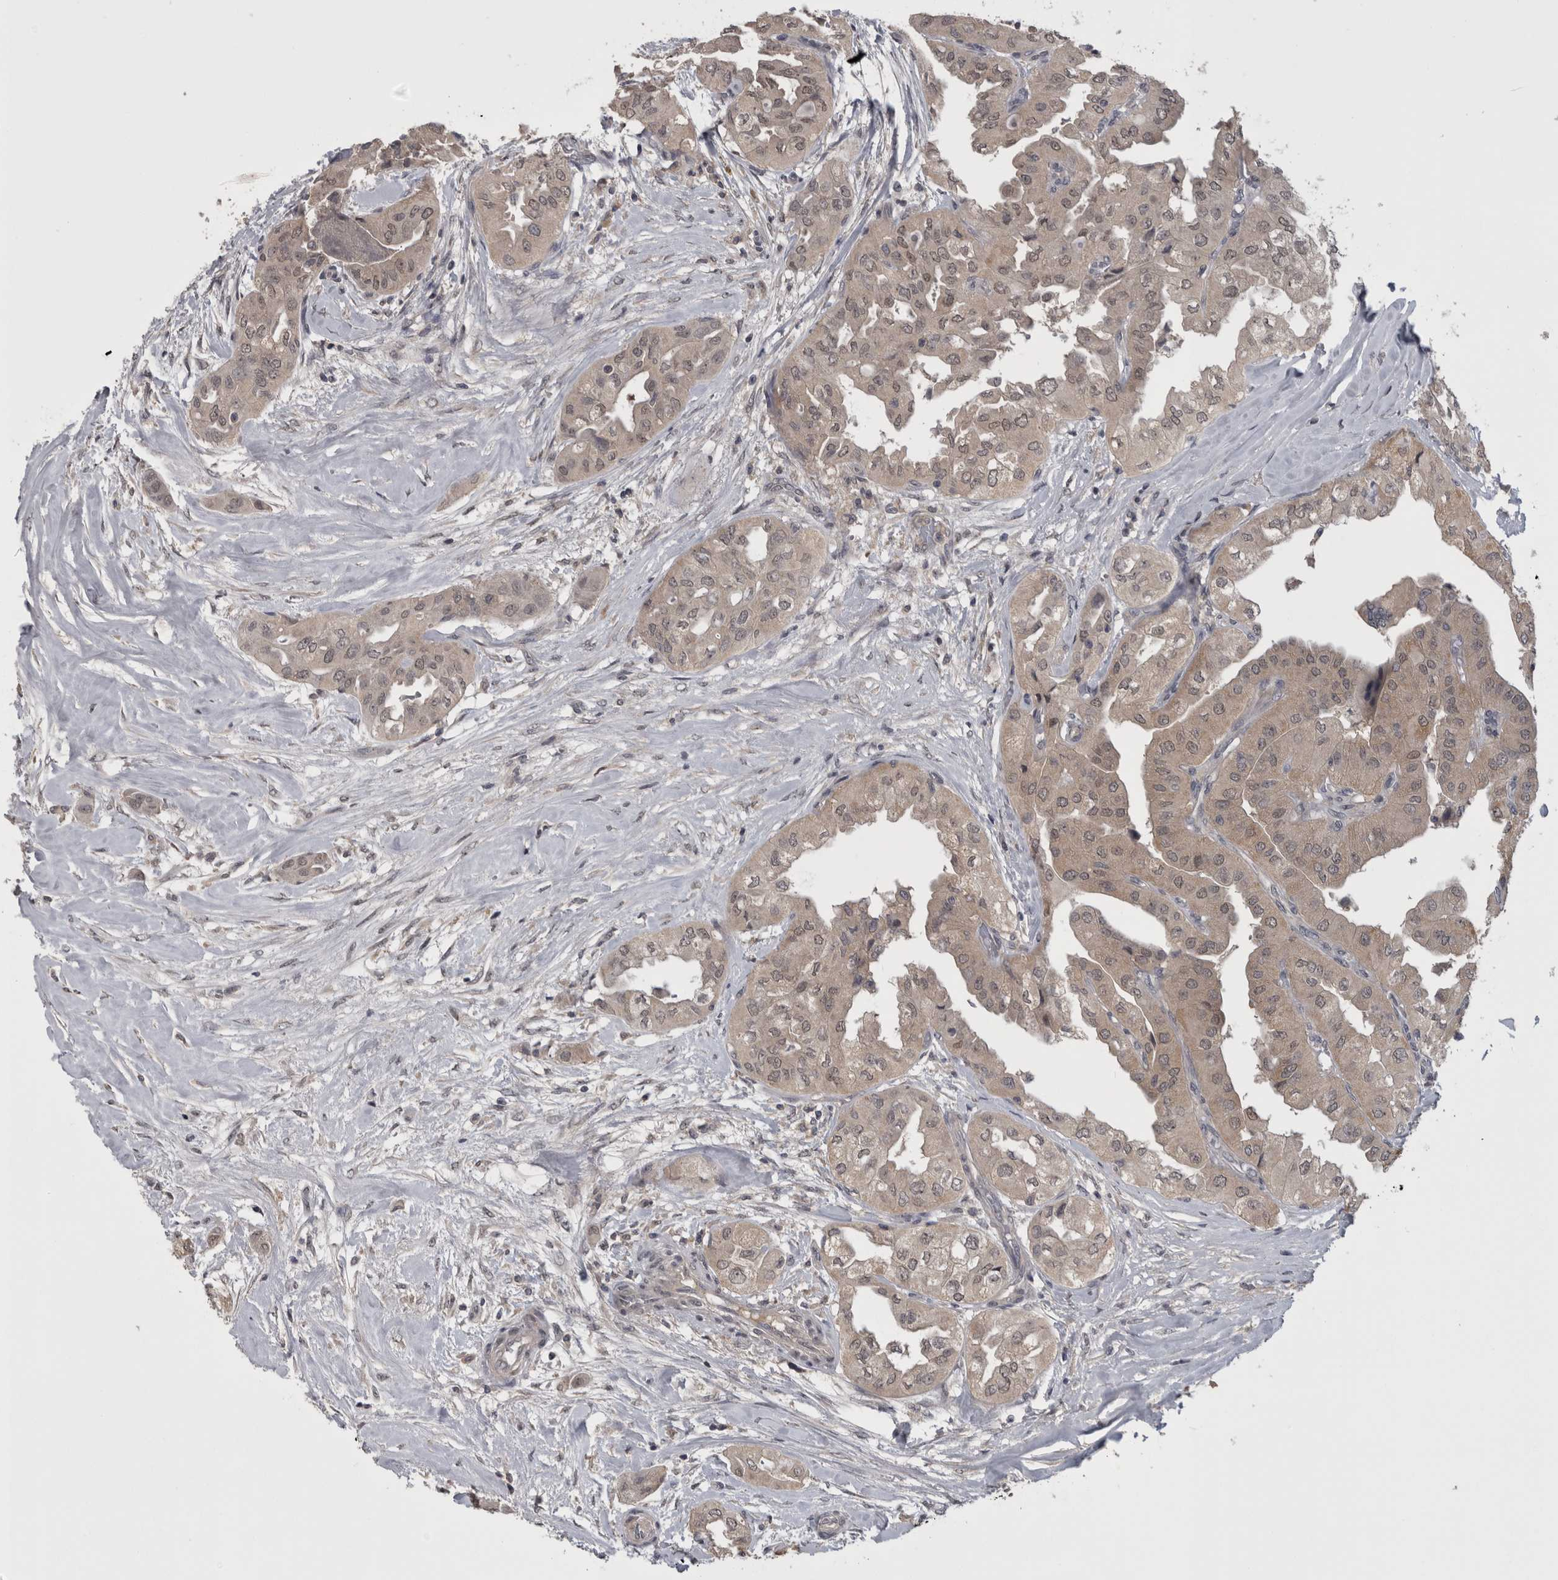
{"staining": {"intensity": "weak", "quantity": "25%-75%", "location": "cytoplasmic/membranous,nuclear"}, "tissue": "thyroid cancer", "cell_type": "Tumor cells", "image_type": "cancer", "snomed": [{"axis": "morphology", "description": "Papillary adenocarcinoma, NOS"}, {"axis": "topography", "description": "Thyroid gland"}], "caption": "Immunohistochemistry photomicrograph of human thyroid cancer stained for a protein (brown), which displays low levels of weak cytoplasmic/membranous and nuclear staining in about 25%-75% of tumor cells.", "gene": "ZNF114", "patient": {"sex": "female", "age": 59}}